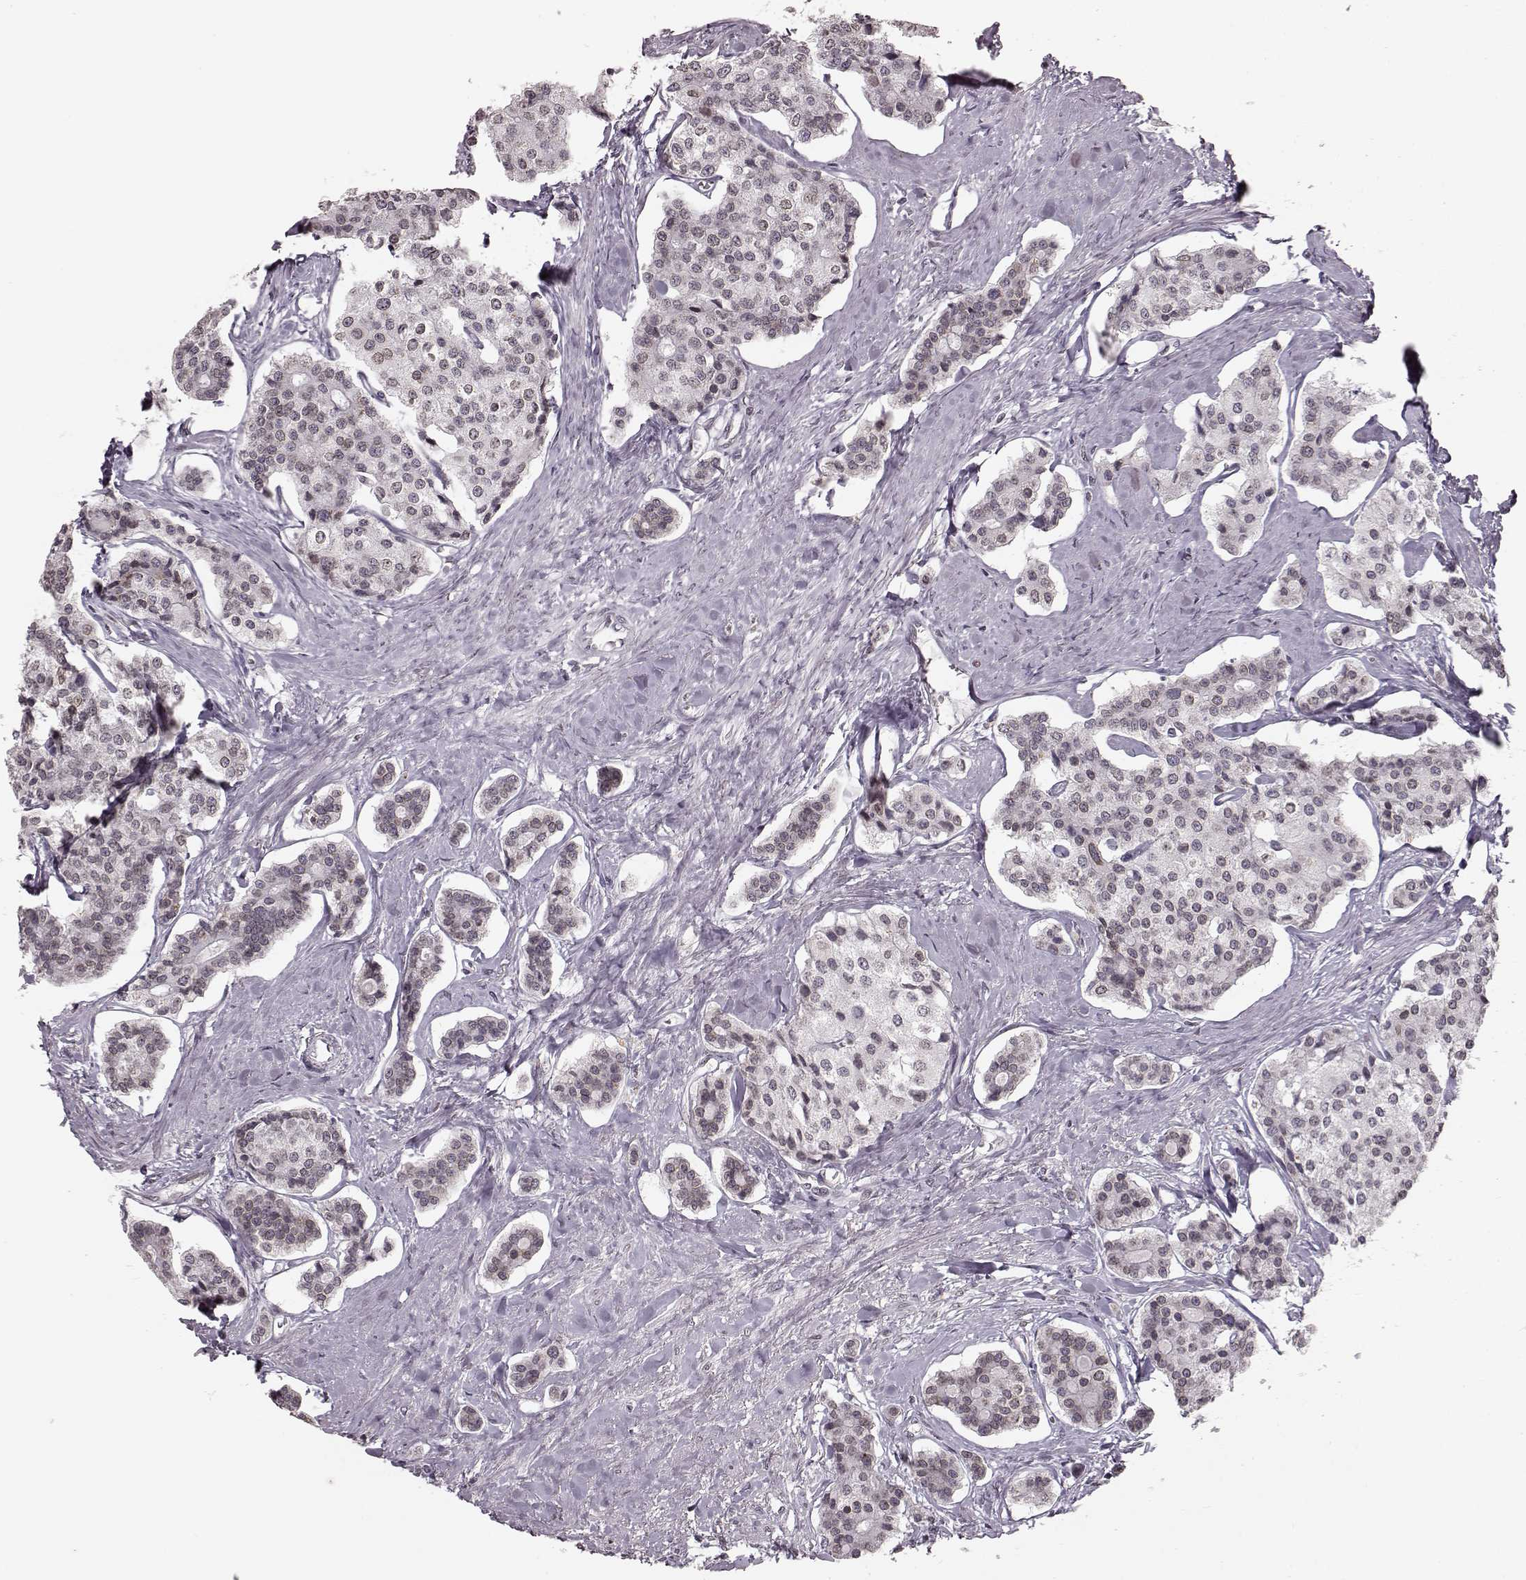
{"staining": {"intensity": "weak", "quantity": "<25%", "location": "cytoplasmic/membranous,nuclear"}, "tissue": "carcinoid", "cell_type": "Tumor cells", "image_type": "cancer", "snomed": [{"axis": "morphology", "description": "Carcinoid, malignant, NOS"}, {"axis": "topography", "description": "Small intestine"}], "caption": "This is an immunohistochemistry micrograph of human carcinoid. There is no positivity in tumor cells.", "gene": "DCAF12", "patient": {"sex": "female", "age": 65}}